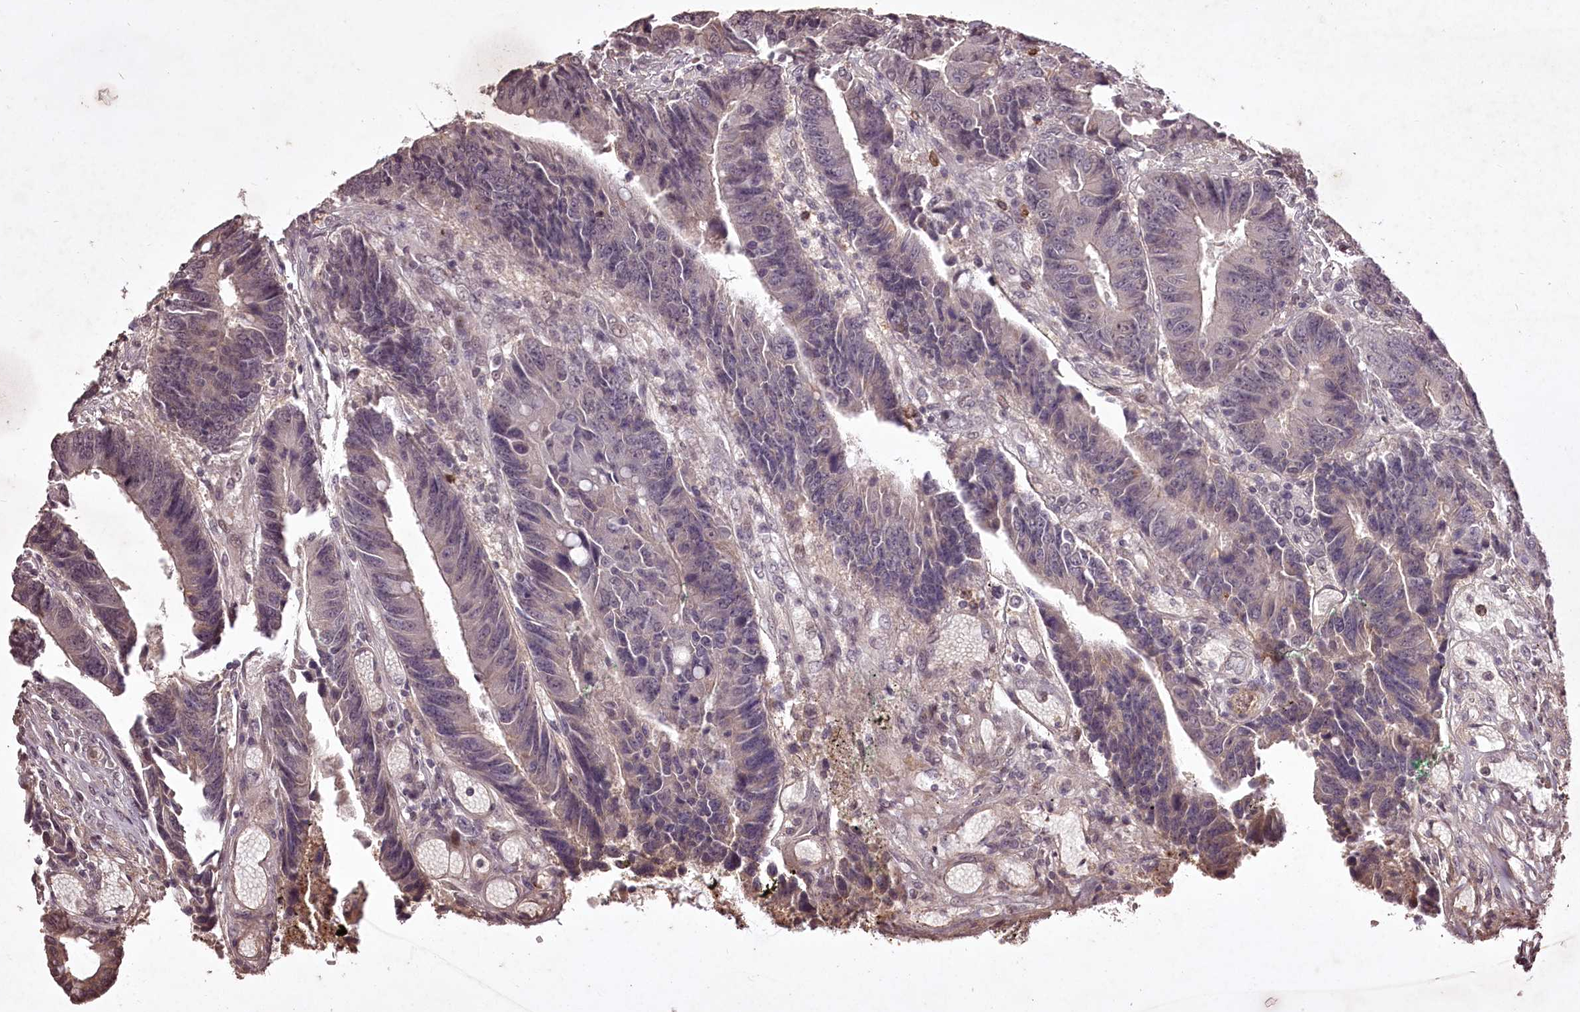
{"staining": {"intensity": "weak", "quantity": "<25%", "location": "cytoplasmic/membranous"}, "tissue": "colorectal cancer", "cell_type": "Tumor cells", "image_type": "cancer", "snomed": [{"axis": "morphology", "description": "Adenocarcinoma, NOS"}, {"axis": "topography", "description": "Rectum"}], "caption": "Image shows no protein staining in tumor cells of colorectal cancer (adenocarcinoma) tissue.", "gene": "ADRA1D", "patient": {"sex": "male", "age": 84}}